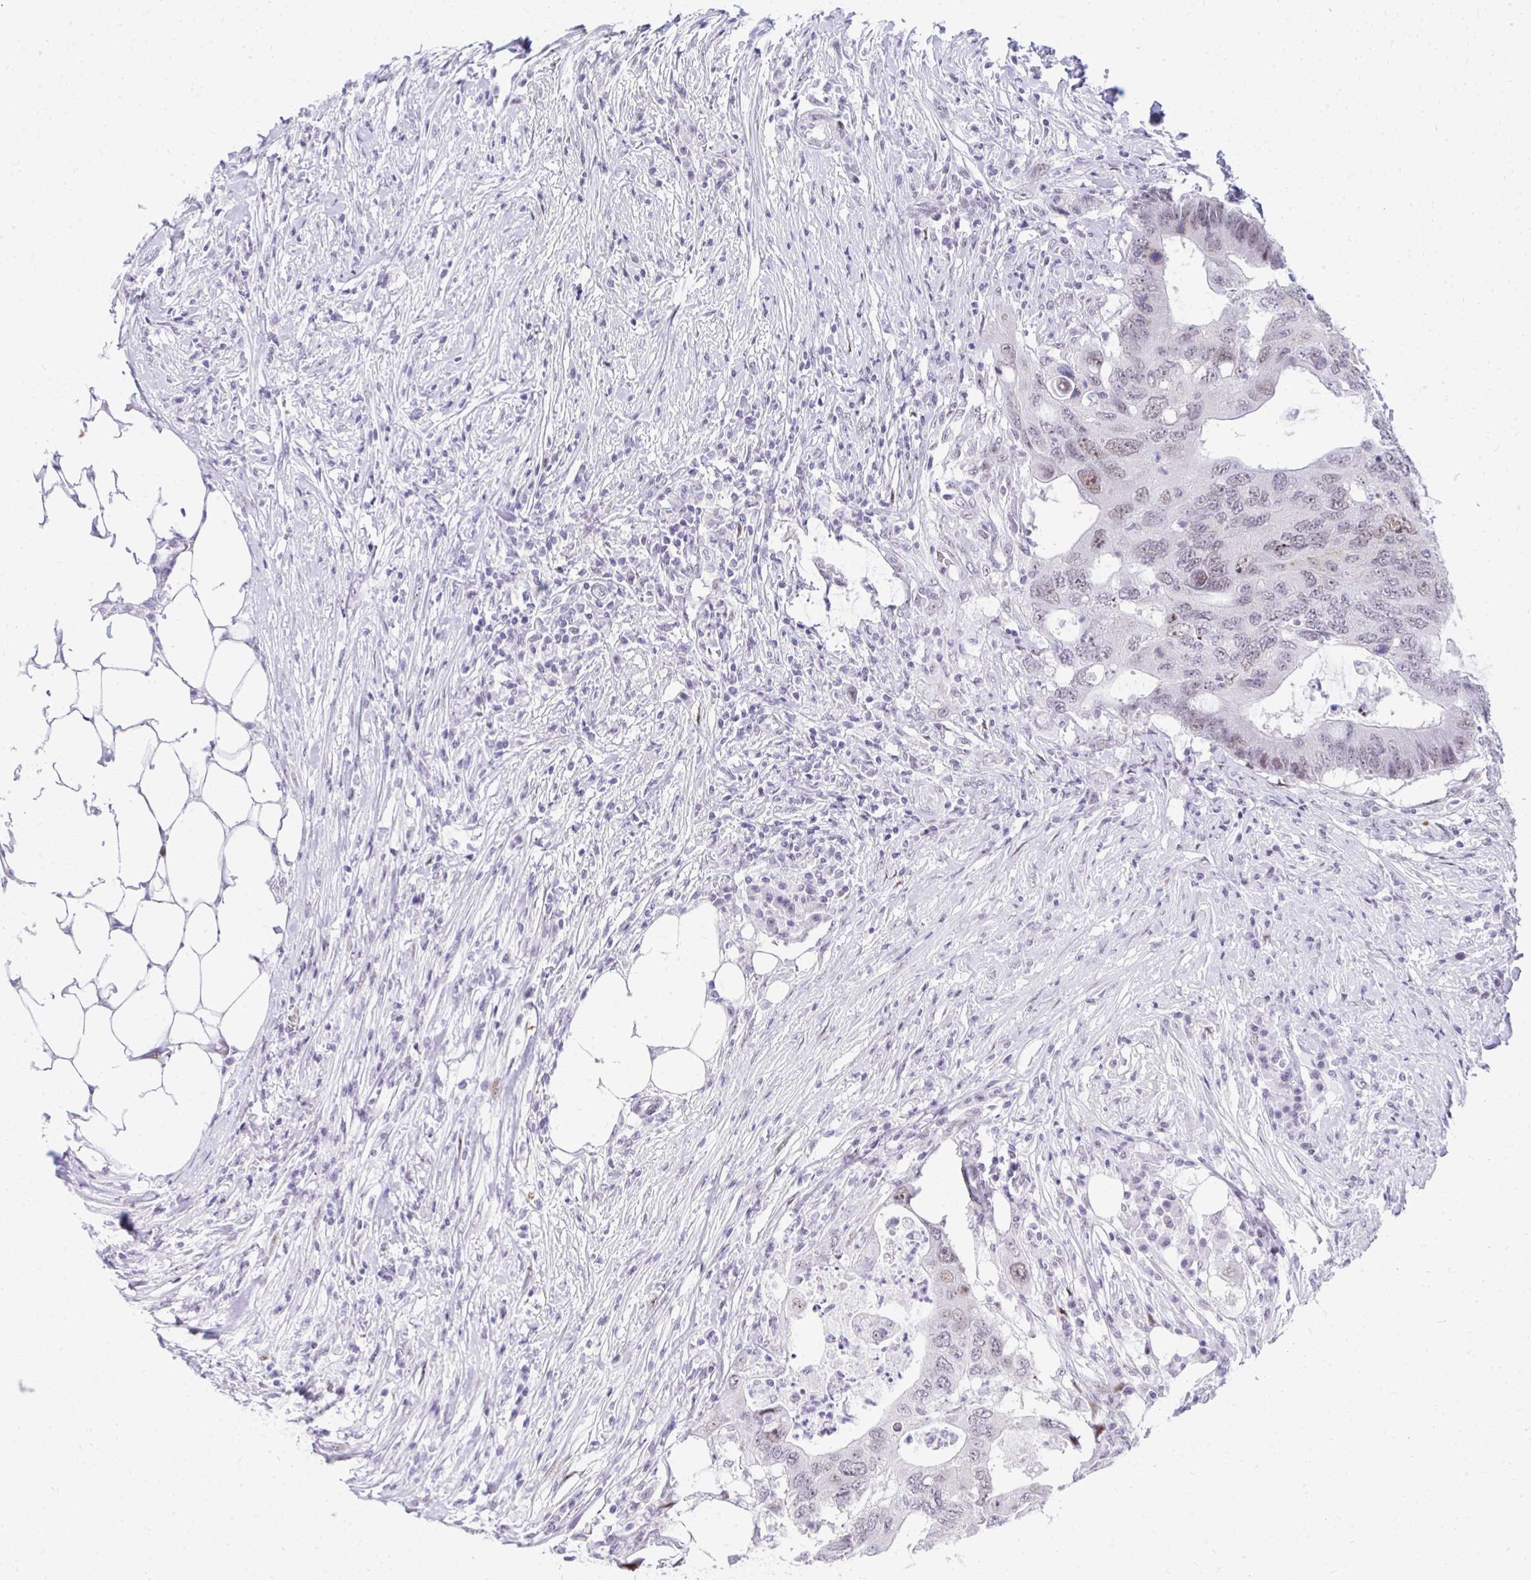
{"staining": {"intensity": "weak", "quantity": "25%-75%", "location": "nuclear"}, "tissue": "colorectal cancer", "cell_type": "Tumor cells", "image_type": "cancer", "snomed": [{"axis": "morphology", "description": "Adenocarcinoma, NOS"}, {"axis": "topography", "description": "Colon"}], "caption": "Immunohistochemistry (DAB (3,3'-diaminobenzidine)) staining of human adenocarcinoma (colorectal) shows weak nuclear protein expression in approximately 25%-75% of tumor cells.", "gene": "GLDN", "patient": {"sex": "male", "age": 71}}